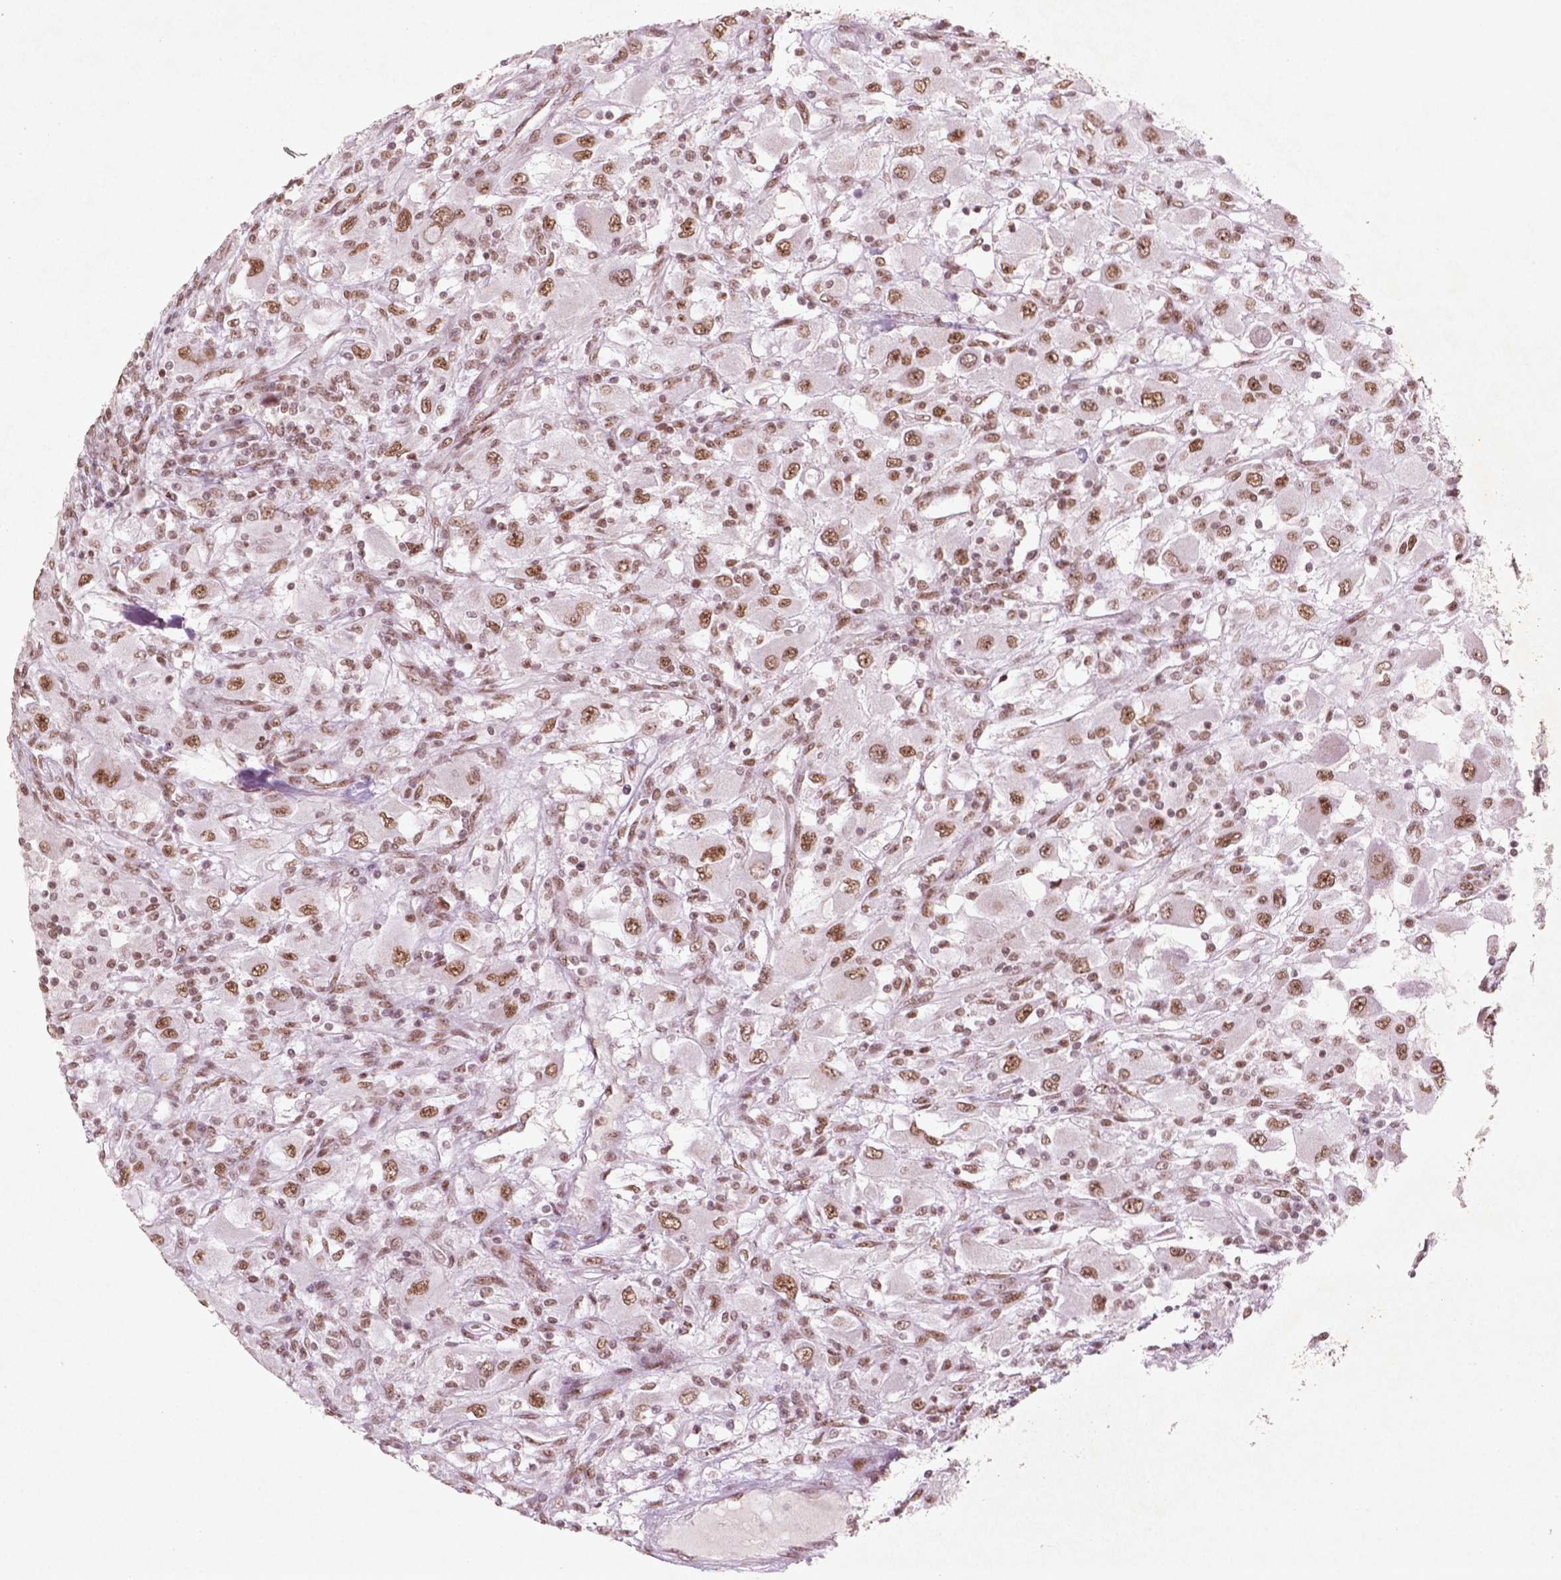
{"staining": {"intensity": "moderate", "quantity": ">75%", "location": "nuclear"}, "tissue": "renal cancer", "cell_type": "Tumor cells", "image_type": "cancer", "snomed": [{"axis": "morphology", "description": "Adenocarcinoma, NOS"}, {"axis": "topography", "description": "Kidney"}], "caption": "Protein staining of adenocarcinoma (renal) tissue shows moderate nuclear positivity in about >75% of tumor cells.", "gene": "HMG20B", "patient": {"sex": "female", "age": 67}}